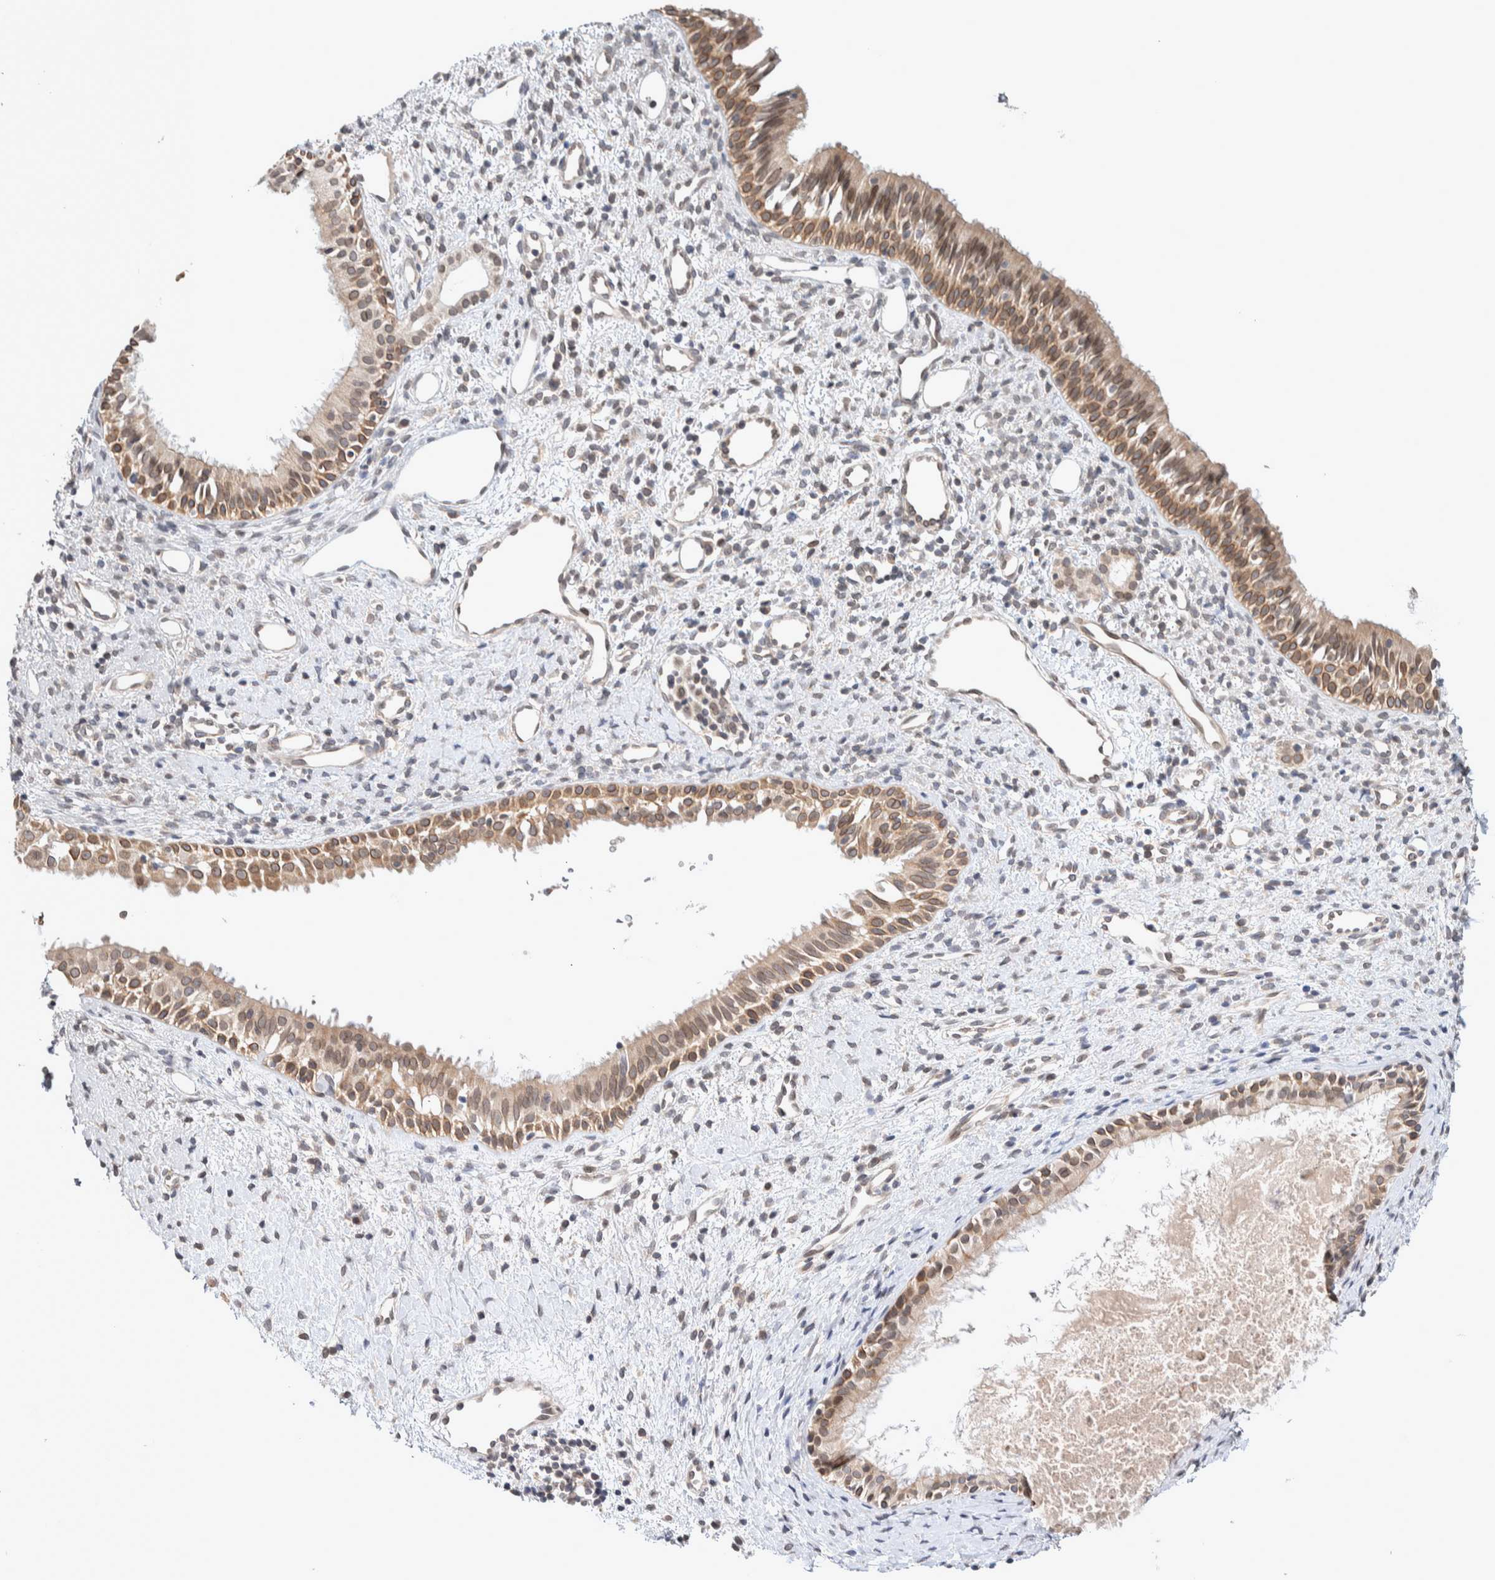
{"staining": {"intensity": "moderate", "quantity": ">75%", "location": "cytoplasmic/membranous"}, "tissue": "nasopharynx", "cell_type": "Respiratory epithelial cells", "image_type": "normal", "snomed": [{"axis": "morphology", "description": "Normal tissue, NOS"}, {"axis": "topography", "description": "Nasopharynx"}], "caption": "Nasopharynx stained for a protein reveals moderate cytoplasmic/membranous positivity in respiratory epithelial cells. The staining was performed using DAB (3,3'-diaminobenzidine) to visualize the protein expression in brown, while the nuclei were stained in blue with hematoxylin (Magnification: 20x).", "gene": "CRAT", "patient": {"sex": "male", "age": 22}}